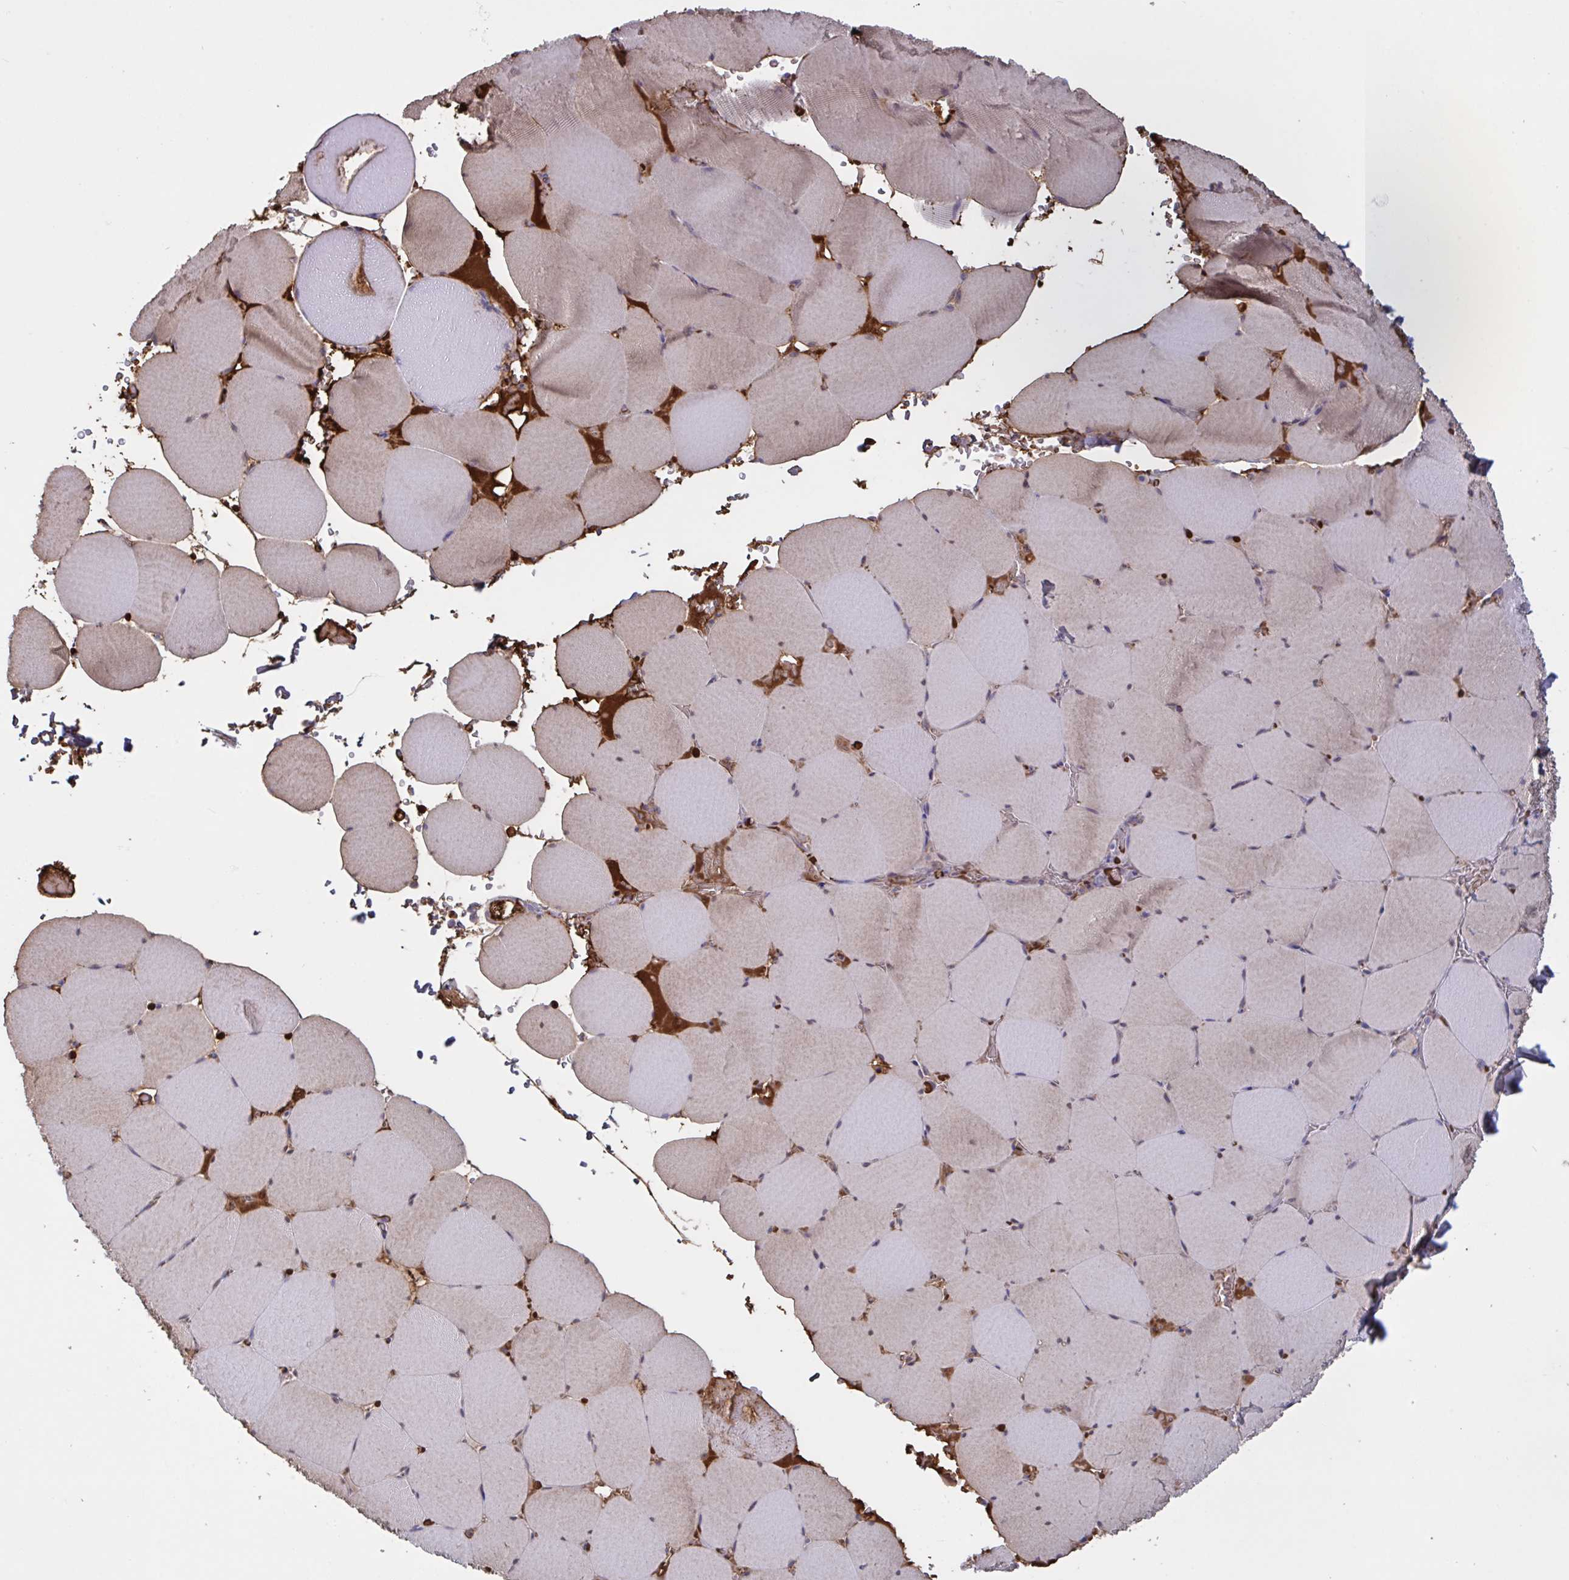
{"staining": {"intensity": "weak", "quantity": "25%-75%", "location": "cytoplasmic/membranous"}, "tissue": "skeletal muscle", "cell_type": "Myocytes", "image_type": "normal", "snomed": [{"axis": "morphology", "description": "Normal tissue, NOS"}, {"axis": "topography", "description": "Skeletal muscle"}, {"axis": "topography", "description": "Head-Neck"}], "caption": "Normal skeletal muscle displays weak cytoplasmic/membranous expression in approximately 25%-75% of myocytes, visualized by immunohistochemistry. The staining was performed using DAB (3,3'-diaminobenzidine) to visualize the protein expression in brown, while the nuclei were stained in blue with hematoxylin (Magnification: 20x).", "gene": "IL1R1", "patient": {"sex": "male", "age": 66}}